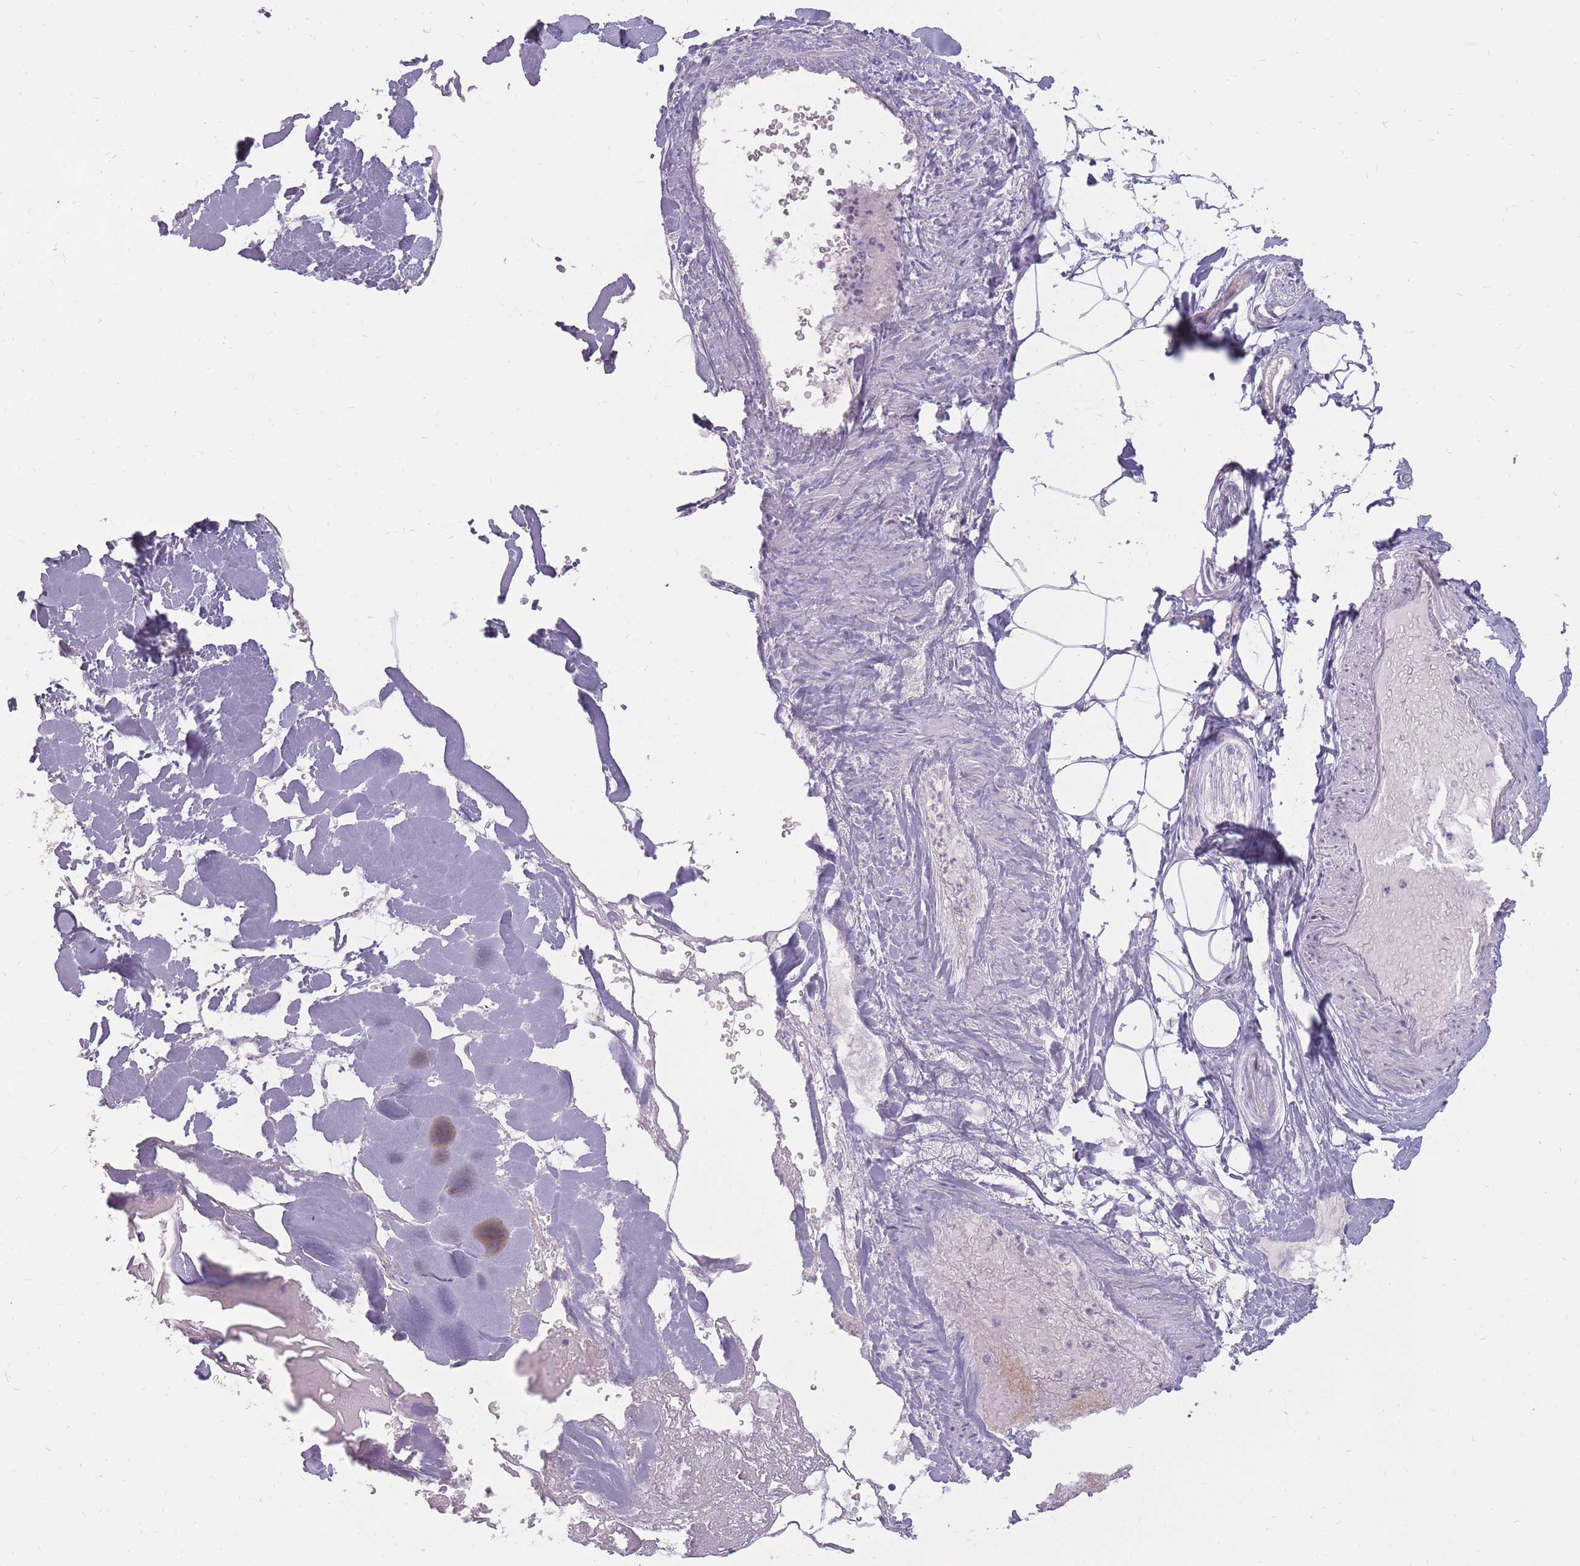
{"staining": {"intensity": "negative", "quantity": "none", "location": "none"}, "tissue": "adipose tissue", "cell_type": "Adipocytes", "image_type": "normal", "snomed": [{"axis": "morphology", "description": "Normal tissue, NOS"}, {"axis": "topography", "description": "Peripheral nerve tissue"}], "caption": "DAB immunohistochemical staining of unremarkable adipose tissue exhibits no significant expression in adipocytes. Brightfield microscopy of immunohistochemistry (IHC) stained with DAB (brown) and hematoxylin (blue), captured at high magnification.", "gene": "POM121C", "patient": {"sex": "male", "age": 74}}